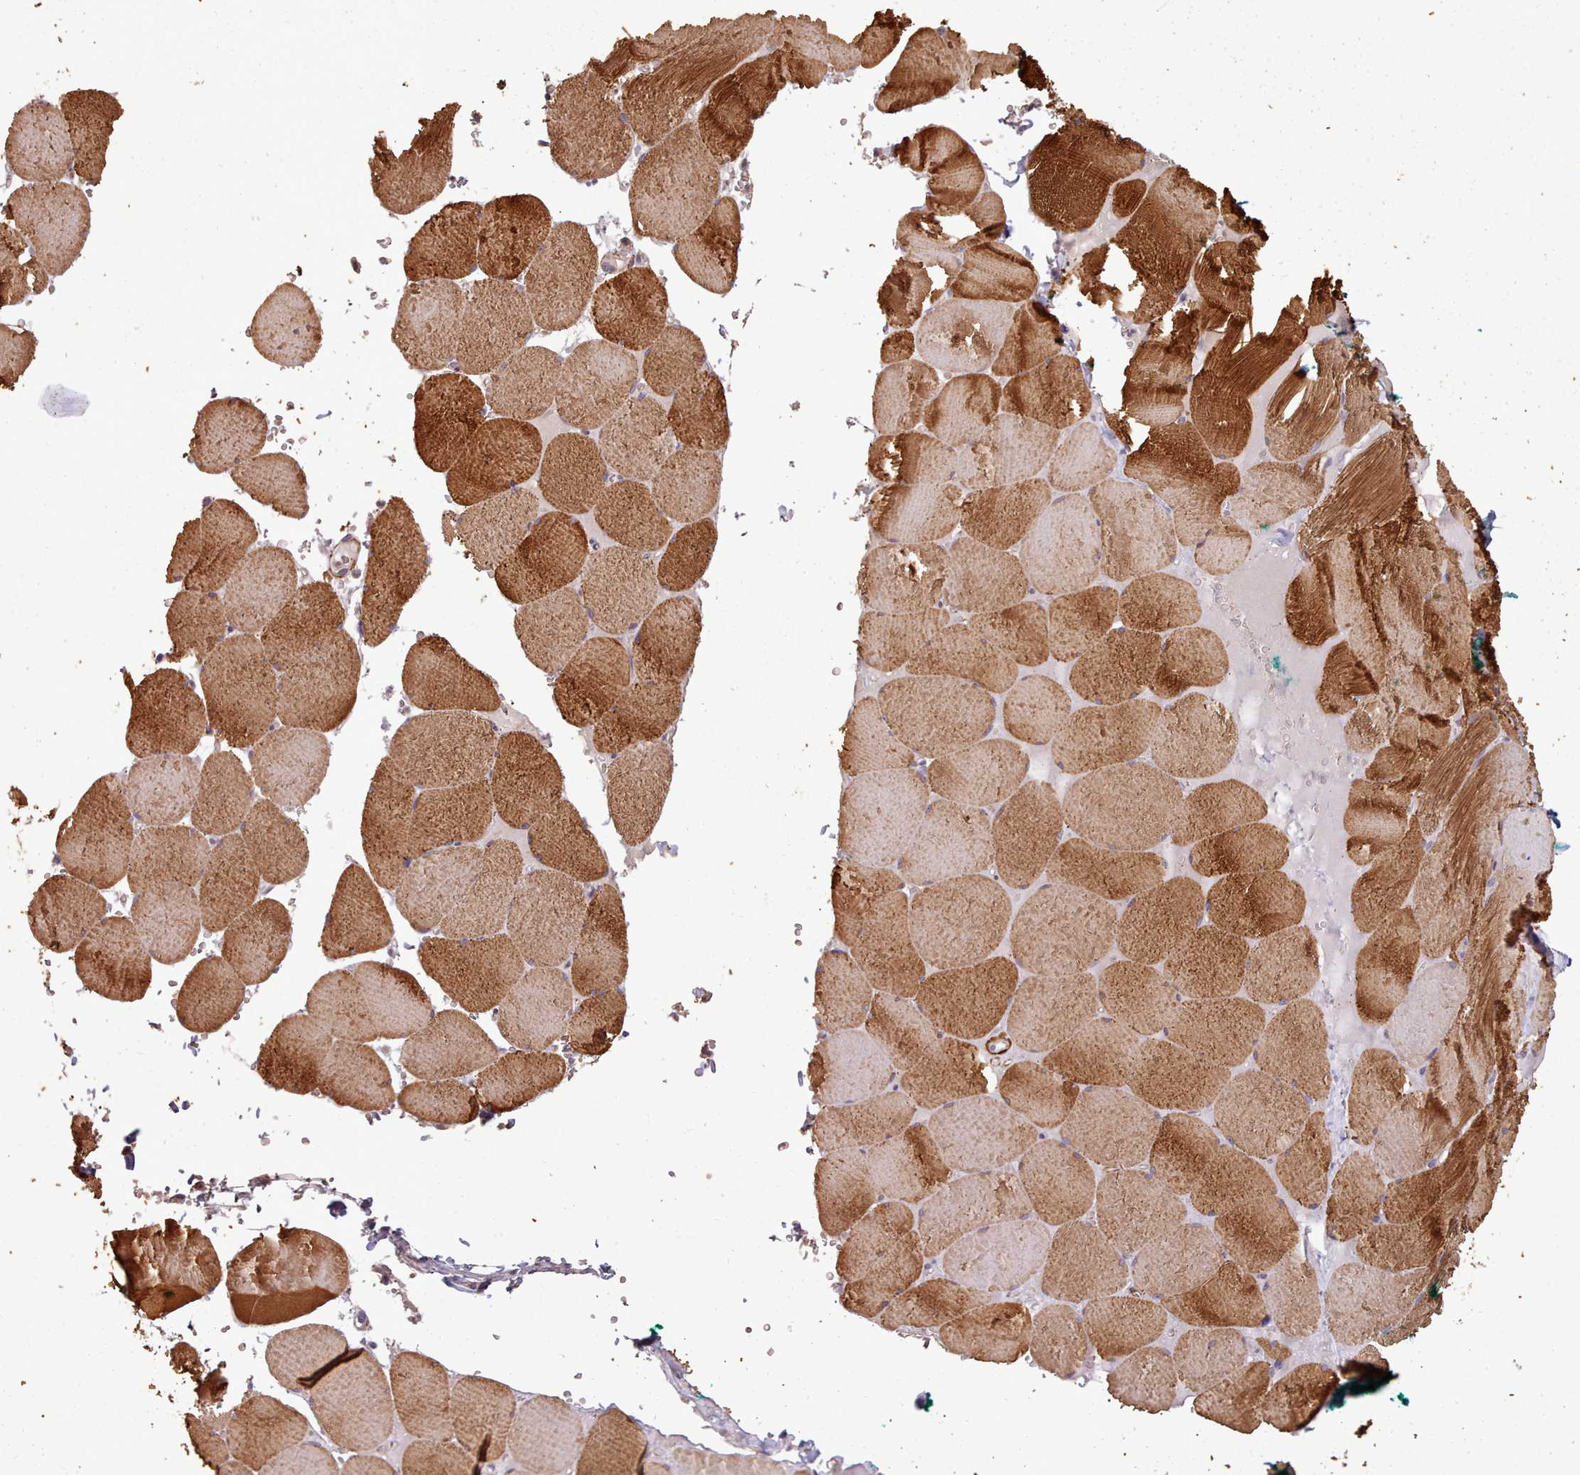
{"staining": {"intensity": "strong", "quantity": ">75%", "location": "cytoplasmic/membranous"}, "tissue": "skeletal muscle", "cell_type": "Myocytes", "image_type": "normal", "snomed": [{"axis": "morphology", "description": "Normal tissue, NOS"}, {"axis": "topography", "description": "Skeletal muscle"}, {"axis": "topography", "description": "Head-Neck"}], "caption": "This histopathology image displays immunohistochemistry staining of normal human skeletal muscle, with high strong cytoplasmic/membranous expression in approximately >75% of myocytes.", "gene": "NLRC4", "patient": {"sex": "male", "age": 66}}